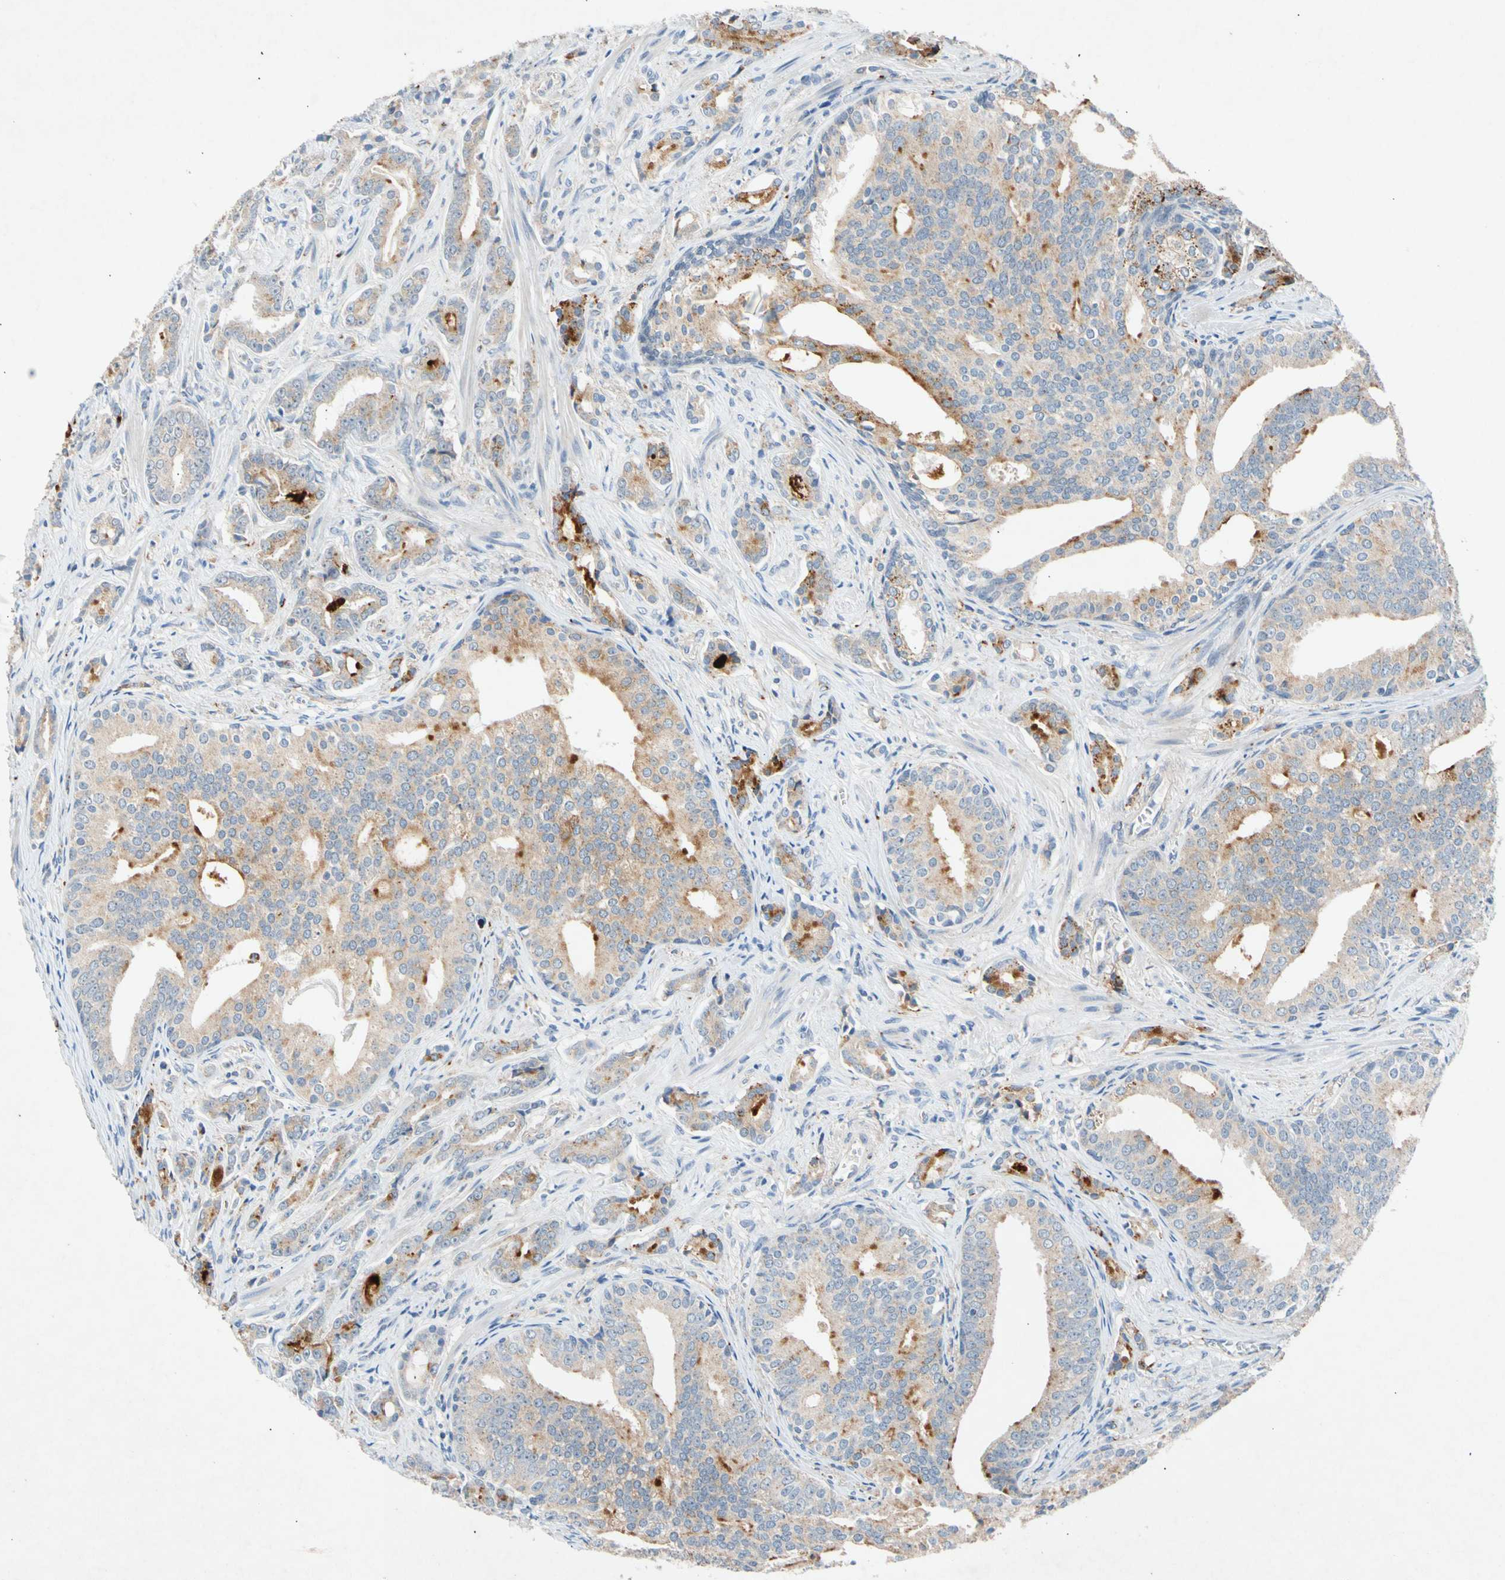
{"staining": {"intensity": "strong", "quantity": "<25%", "location": "cytoplasmic/membranous"}, "tissue": "prostate cancer", "cell_type": "Tumor cells", "image_type": "cancer", "snomed": [{"axis": "morphology", "description": "Adenocarcinoma, Low grade"}, {"axis": "topography", "description": "Prostate"}], "caption": "This is a histology image of immunohistochemistry staining of prostate adenocarcinoma (low-grade), which shows strong staining in the cytoplasmic/membranous of tumor cells.", "gene": "GASK1B", "patient": {"sex": "male", "age": 58}}